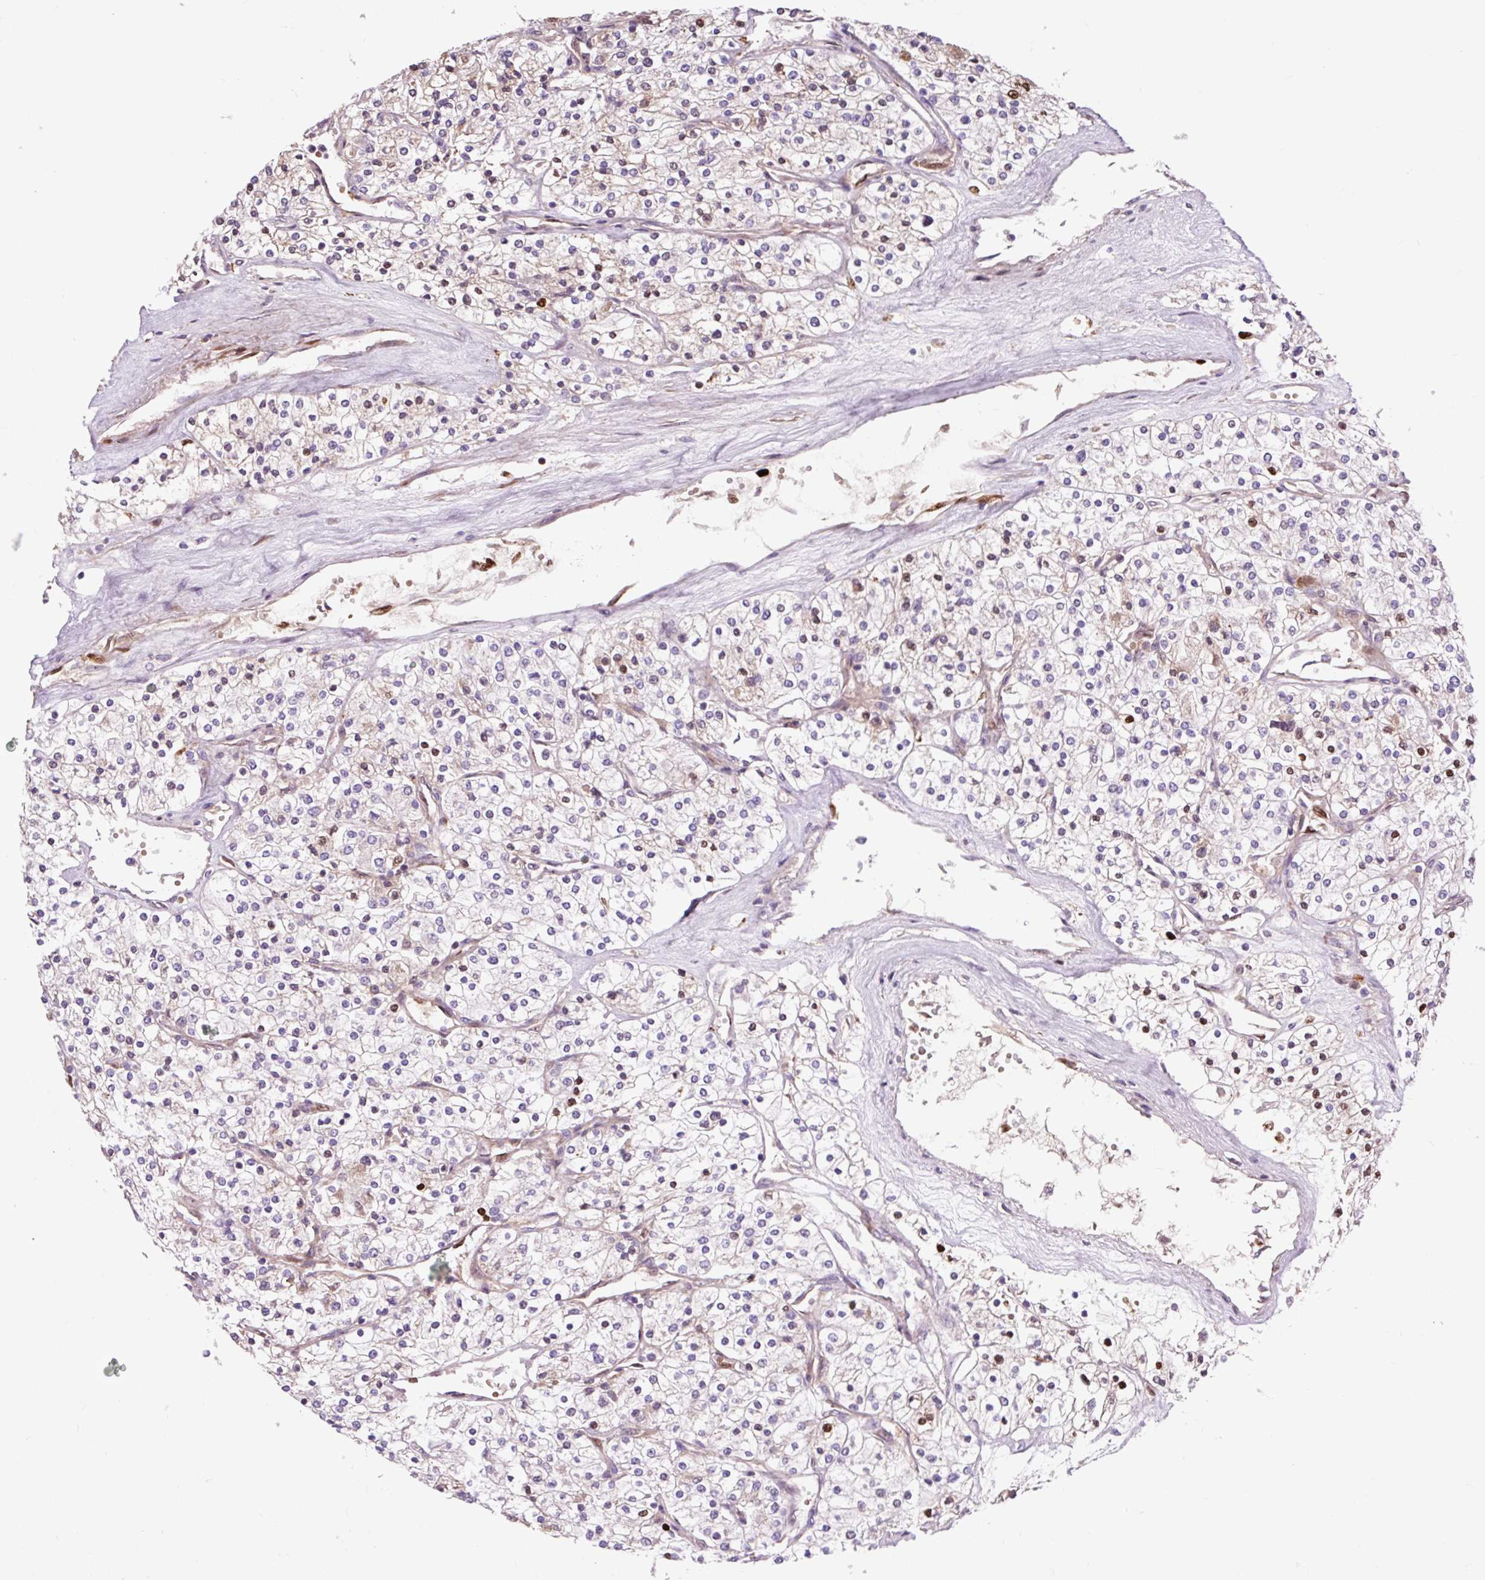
{"staining": {"intensity": "moderate", "quantity": "<25%", "location": "nuclear"}, "tissue": "renal cancer", "cell_type": "Tumor cells", "image_type": "cancer", "snomed": [{"axis": "morphology", "description": "Adenocarcinoma, NOS"}, {"axis": "topography", "description": "Kidney"}], "caption": "Immunohistochemistry (IHC) micrograph of neoplastic tissue: human renal cancer stained using immunohistochemistry demonstrates low levels of moderate protein expression localized specifically in the nuclear of tumor cells, appearing as a nuclear brown color.", "gene": "PRIMPOL", "patient": {"sex": "male", "age": 80}}